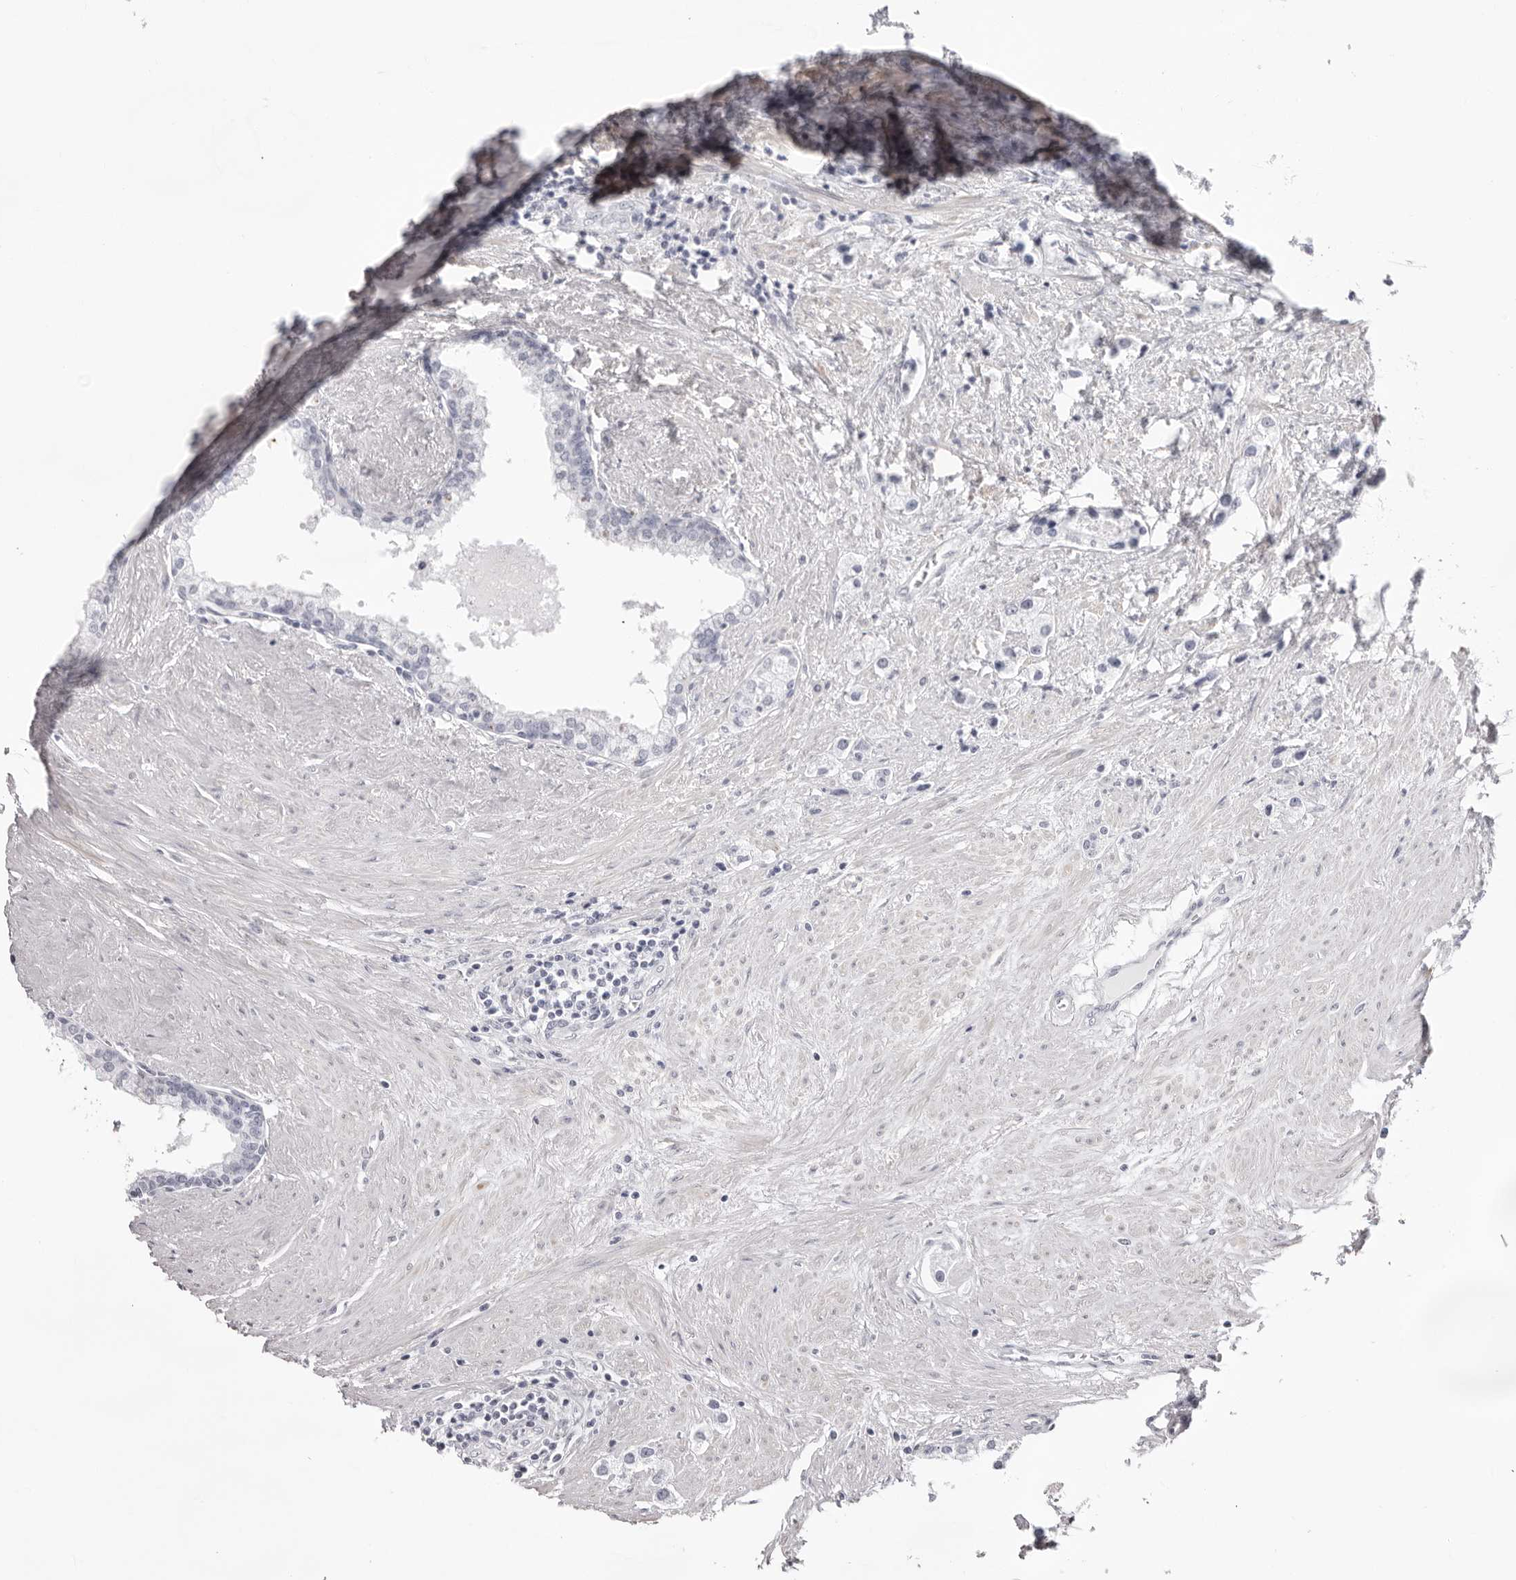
{"staining": {"intensity": "negative", "quantity": "none", "location": "none"}, "tissue": "prostate cancer", "cell_type": "Tumor cells", "image_type": "cancer", "snomed": [{"axis": "morphology", "description": "Adenocarcinoma, High grade"}, {"axis": "topography", "description": "Prostate"}], "caption": "IHC micrograph of prostate high-grade adenocarcinoma stained for a protein (brown), which displays no positivity in tumor cells.", "gene": "INSL3", "patient": {"sex": "male", "age": 66}}